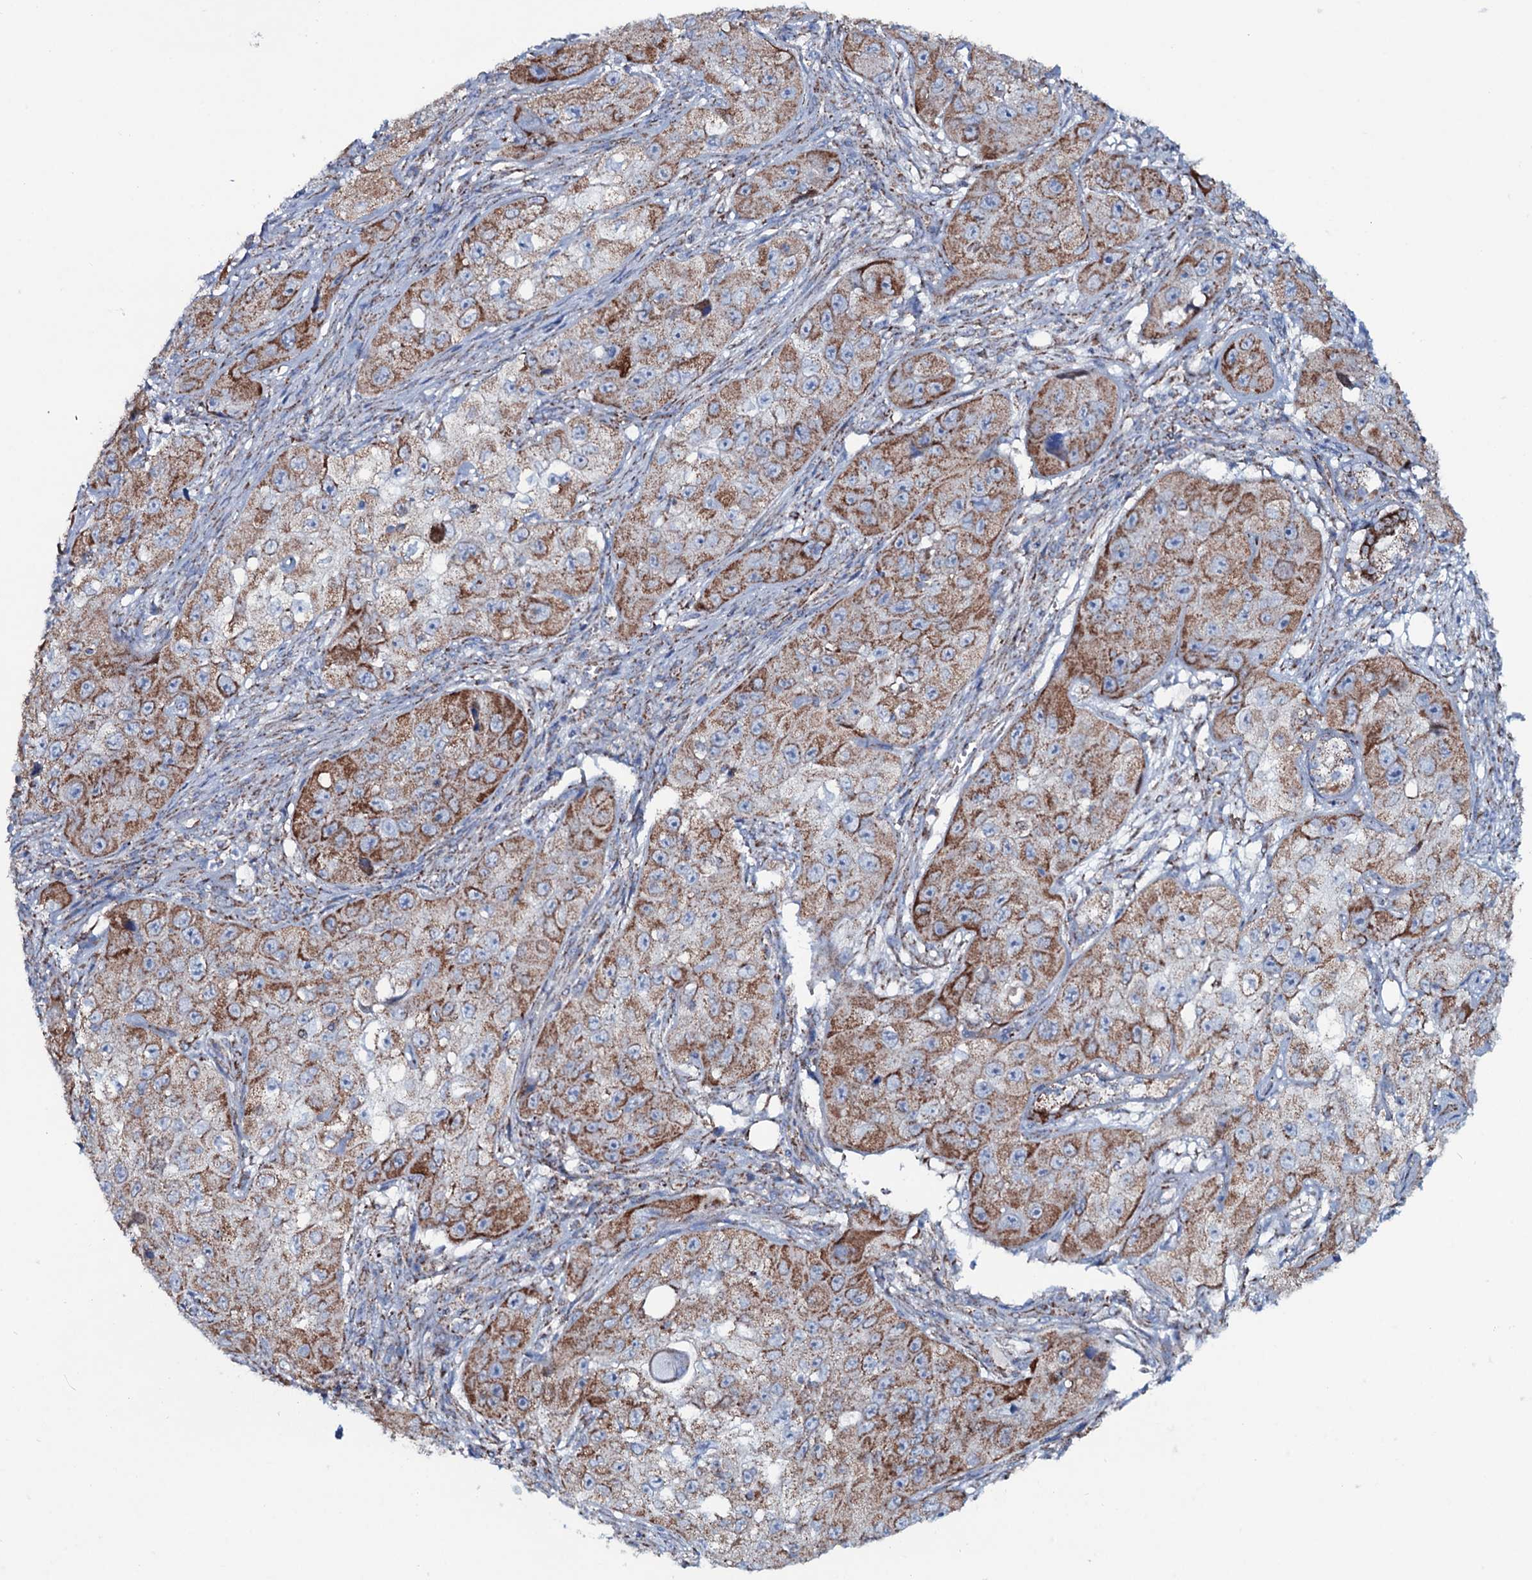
{"staining": {"intensity": "moderate", "quantity": ">75%", "location": "cytoplasmic/membranous"}, "tissue": "skin cancer", "cell_type": "Tumor cells", "image_type": "cancer", "snomed": [{"axis": "morphology", "description": "Squamous cell carcinoma, NOS"}, {"axis": "topography", "description": "Skin"}, {"axis": "topography", "description": "Subcutis"}], "caption": "Moderate cytoplasmic/membranous expression is seen in approximately >75% of tumor cells in skin cancer (squamous cell carcinoma).", "gene": "MRPS35", "patient": {"sex": "male", "age": 73}}